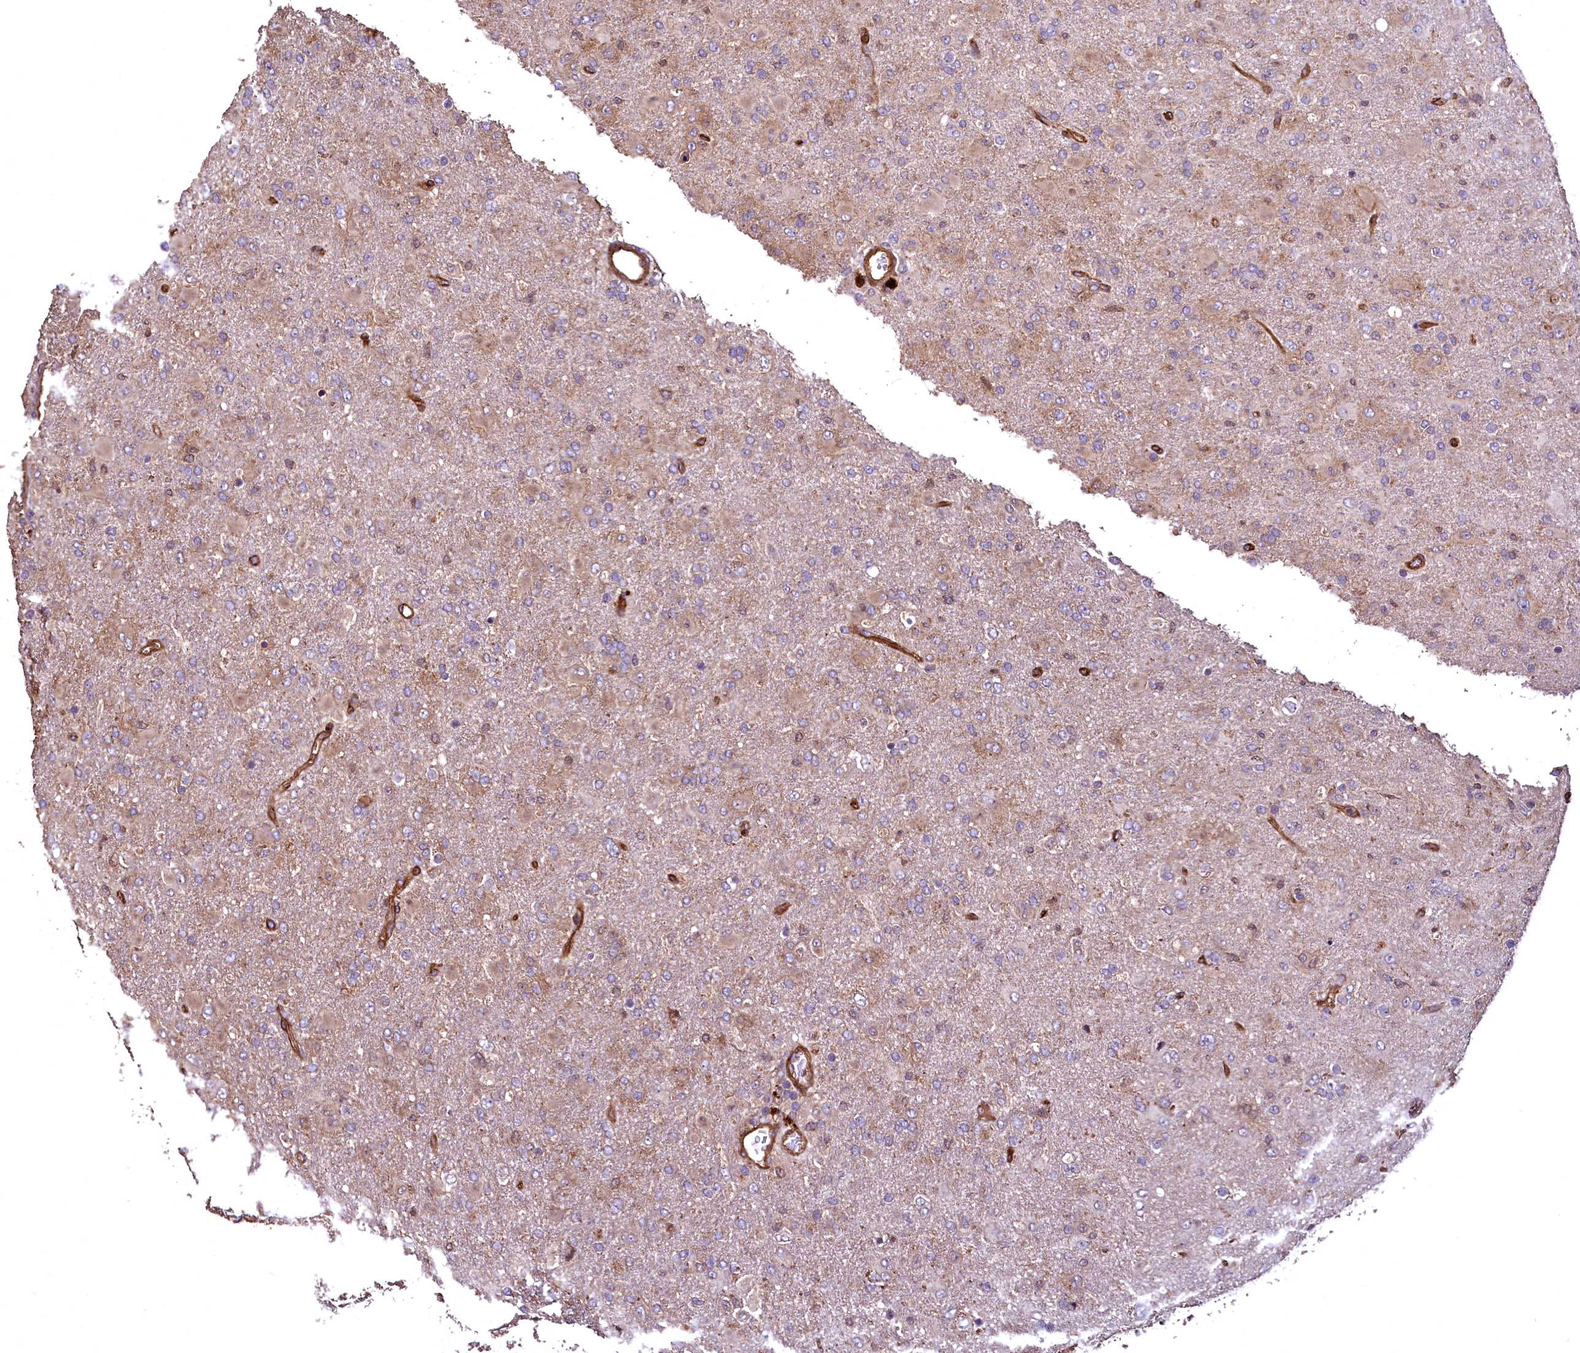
{"staining": {"intensity": "weak", "quantity": ">75%", "location": "cytoplasmic/membranous"}, "tissue": "glioma", "cell_type": "Tumor cells", "image_type": "cancer", "snomed": [{"axis": "morphology", "description": "Glioma, malignant, Low grade"}, {"axis": "topography", "description": "Brain"}], "caption": "IHC photomicrograph of neoplastic tissue: low-grade glioma (malignant) stained using IHC exhibits low levels of weak protein expression localized specifically in the cytoplasmic/membranous of tumor cells, appearing as a cytoplasmic/membranous brown color.", "gene": "TBCEL", "patient": {"sex": "male", "age": 65}}